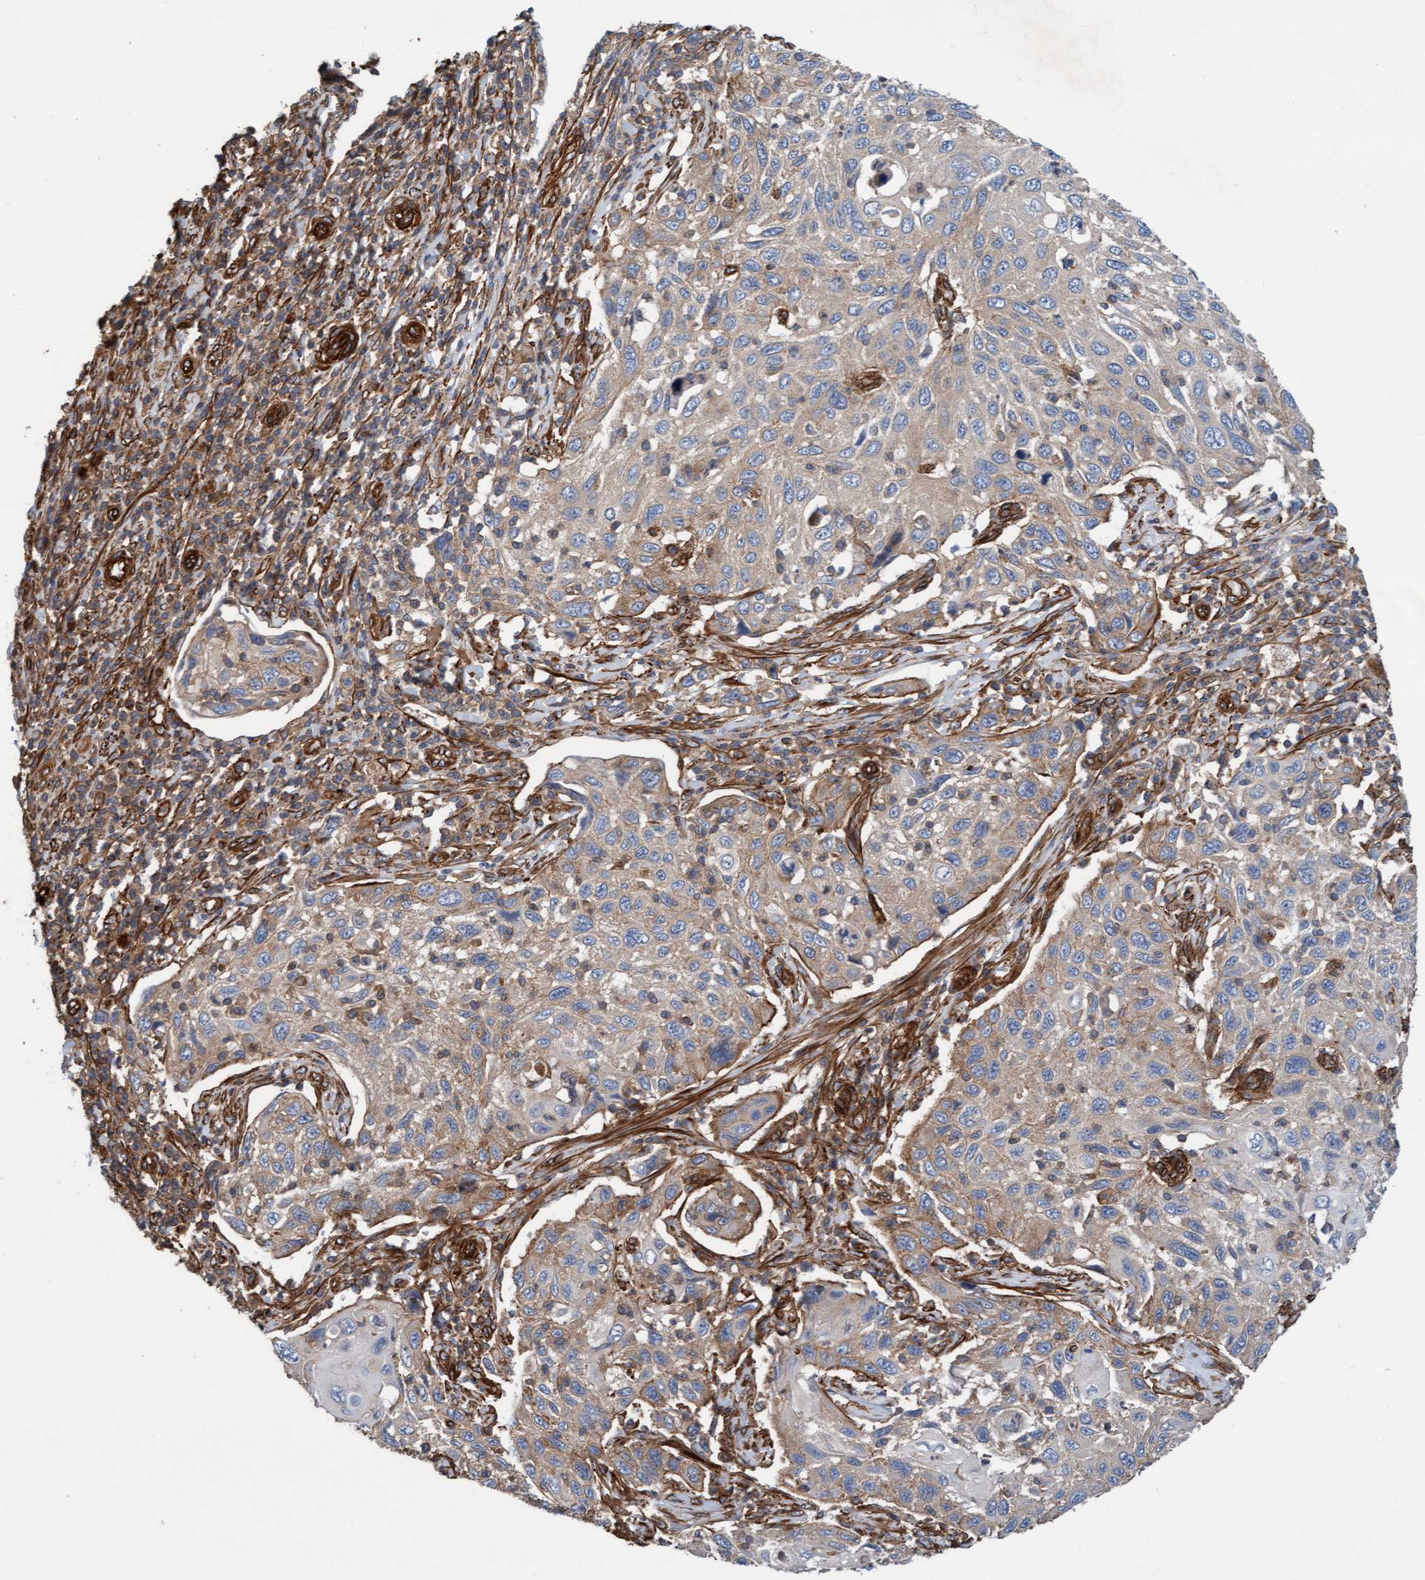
{"staining": {"intensity": "moderate", "quantity": "25%-75%", "location": "cytoplasmic/membranous"}, "tissue": "cervical cancer", "cell_type": "Tumor cells", "image_type": "cancer", "snomed": [{"axis": "morphology", "description": "Squamous cell carcinoma, NOS"}, {"axis": "topography", "description": "Cervix"}], "caption": "Tumor cells demonstrate medium levels of moderate cytoplasmic/membranous positivity in approximately 25%-75% of cells in human cervical cancer (squamous cell carcinoma).", "gene": "STXBP4", "patient": {"sex": "female", "age": 70}}